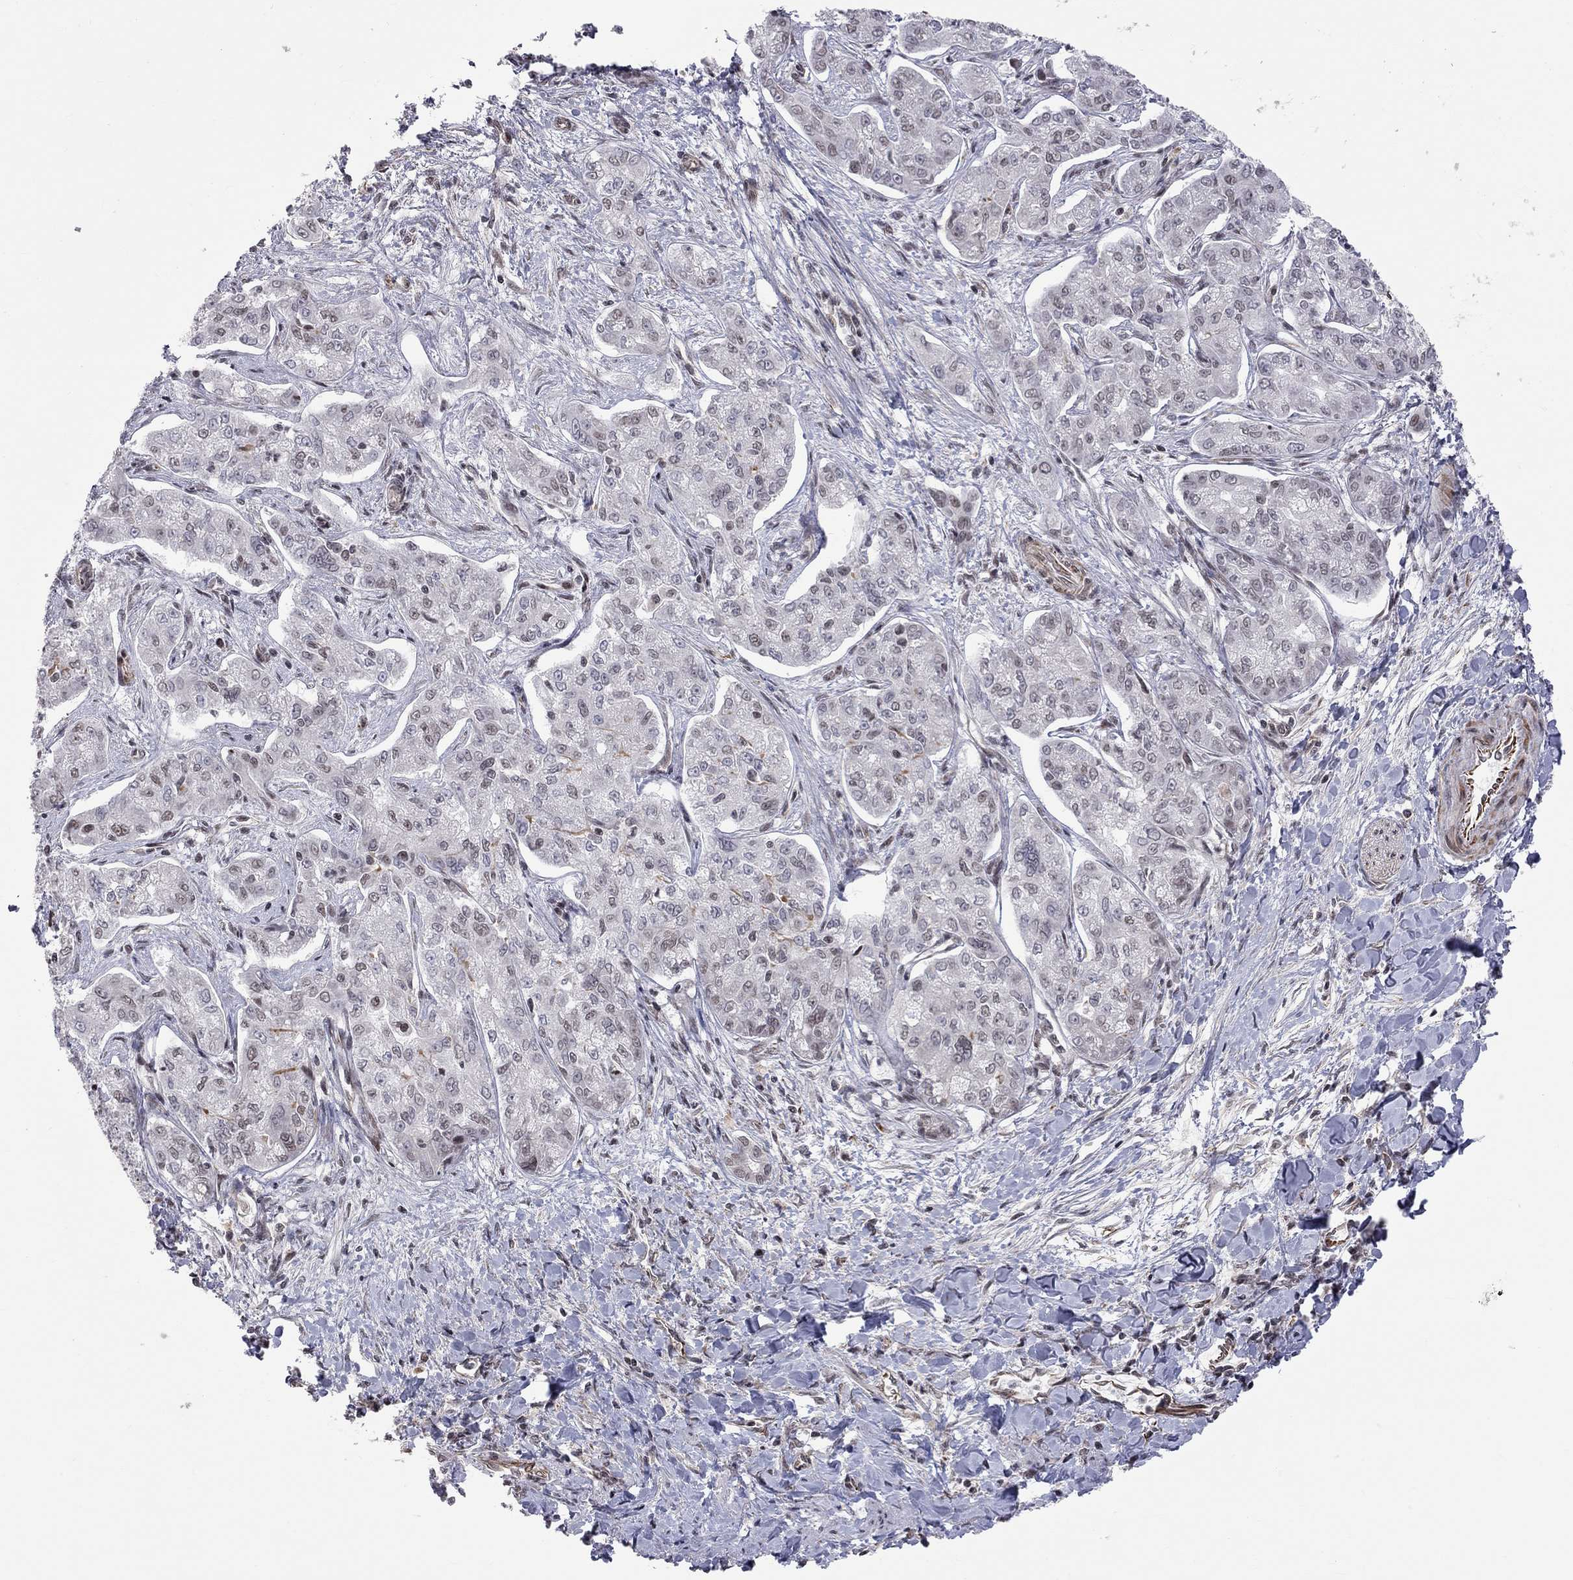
{"staining": {"intensity": "negative", "quantity": "none", "location": "none"}, "tissue": "liver cancer", "cell_type": "Tumor cells", "image_type": "cancer", "snomed": [{"axis": "morphology", "description": "Cholangiocarcinoma"}, {"axis": "topography", "description": "Liver"}], "caption": "There is no significant positivity in tumor cells of liver cancer (cholangiocarcinoma). Nuclei are stained in blue.", "gene": "MTNR1B", "patient": {"sex": "female", "age": 47}}